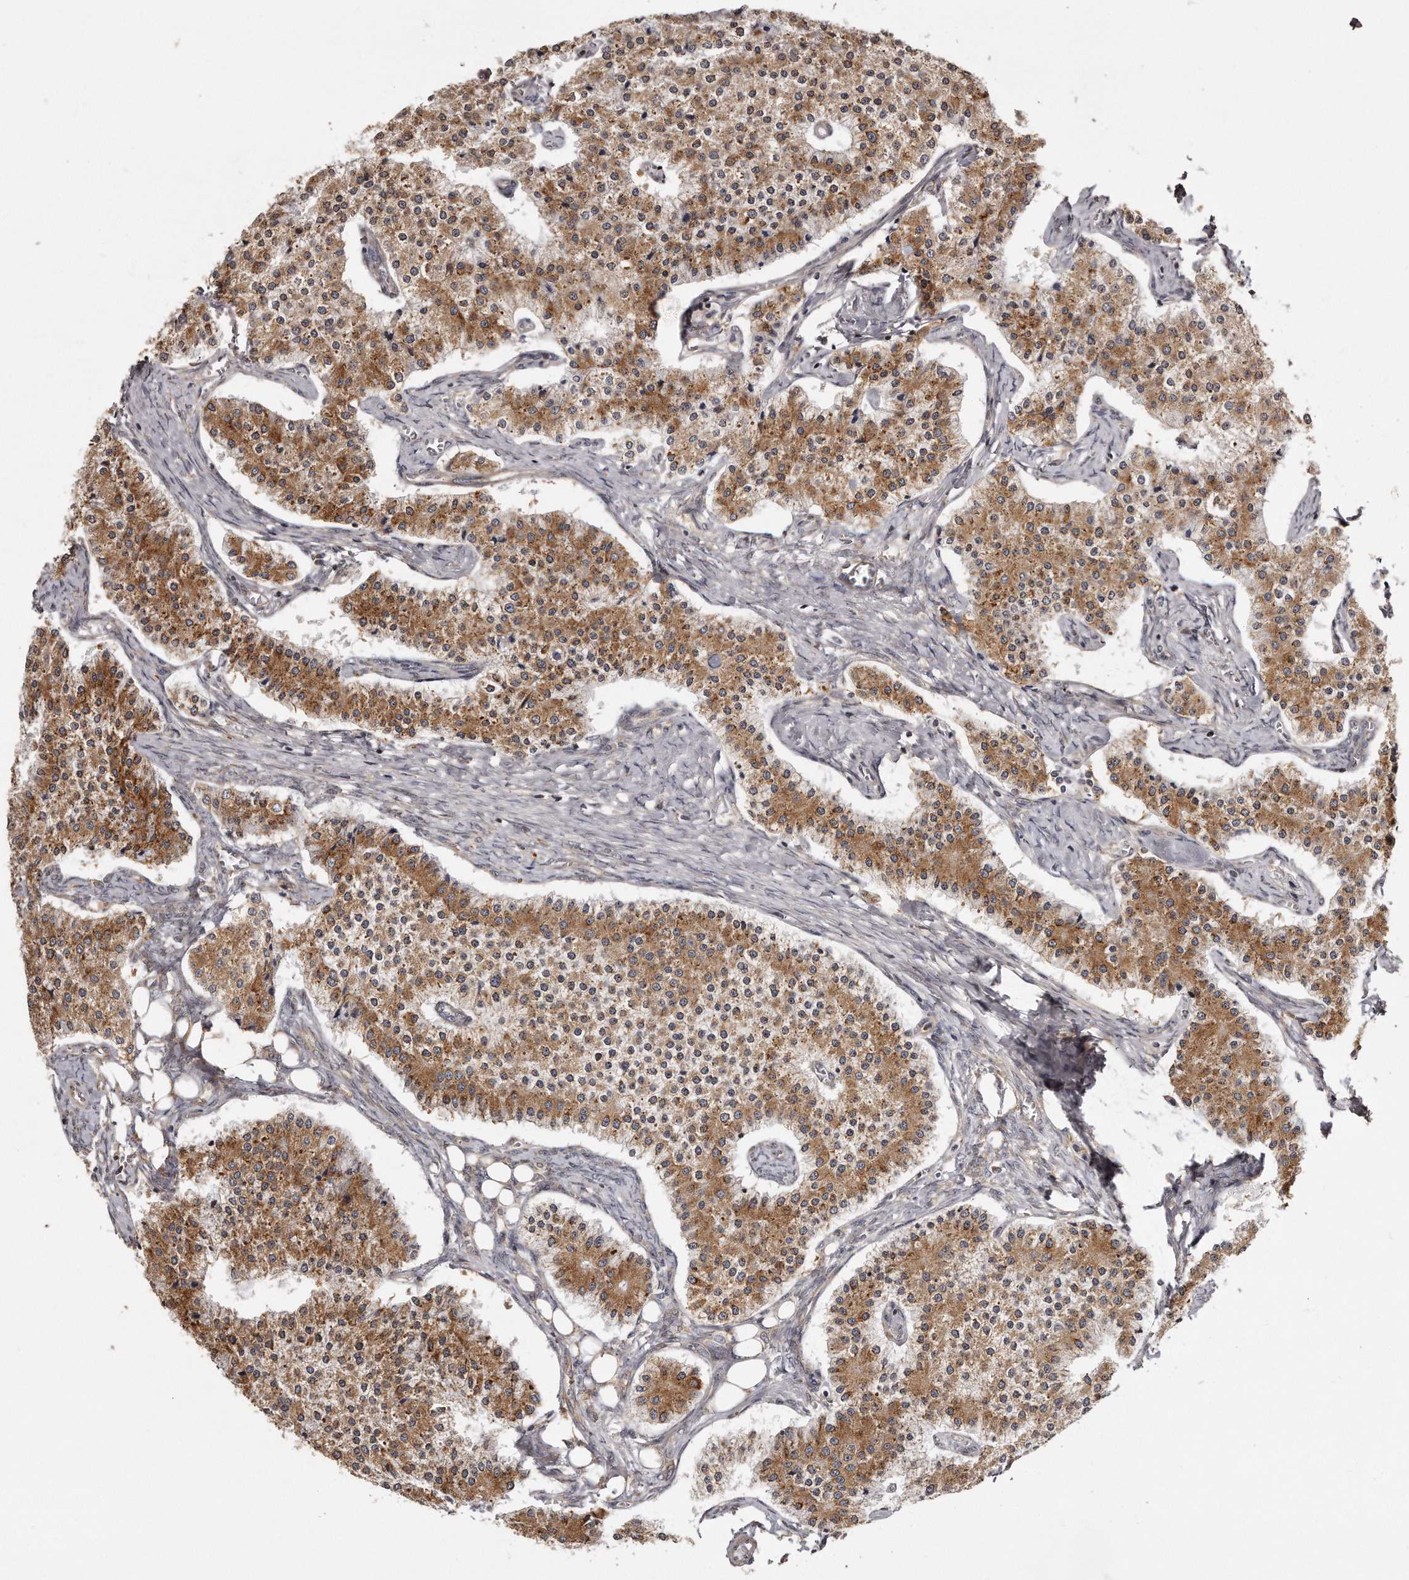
{"staining": {"intensity": "moderate", "quantity": ">75%", "location": "cytoplasmic/membranous"}, "tissue": "carcinoid", "cell_type": "Tumor cells", "image_type": "cancer", "snomed": [{"axis": "morphology", "description": "Carcinoid, malignant, NOS"}, {"axis": "topography", "description": "Colon"}], "caption": "Immunohistochemical staining of carcinoid demonstrates medium levels of moderate cytoplasmic/membranous positivity in approximately >75% of tumor cells.", "gene": "TRAPPC14", "patient": {"sex": "female", "age": 52}}